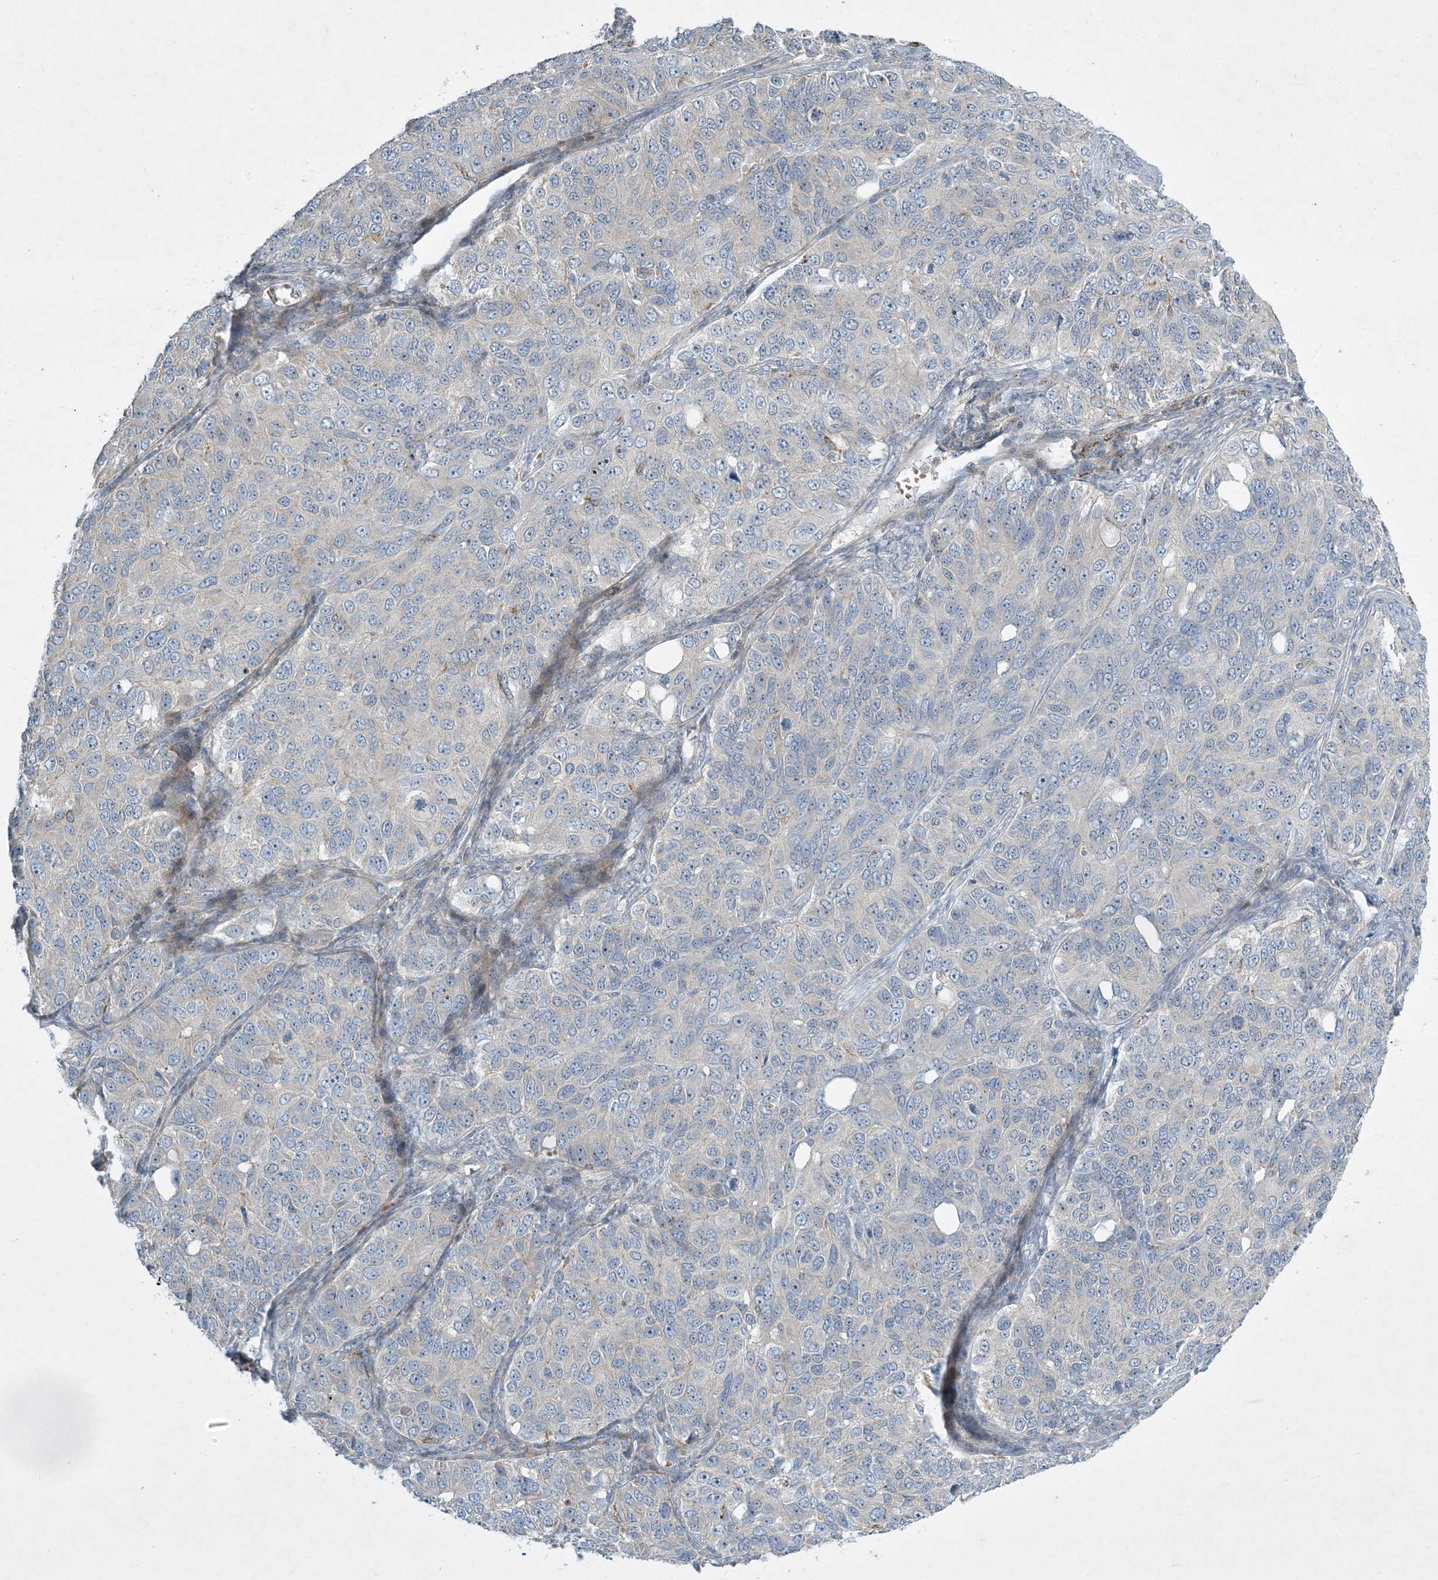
{"staining": {"intensity": "negative", "quantity": "none", "location": "none"}, "tissue": "ovarian cancer", "cell_type": "Tumor cells", "image_type": "cancer", "snomed": [{"axis": "morphology", "description": "Carcinoma, endometroid"}, {"axis": "topography", "description": "Ovary"}], "caption": "Immunohistochemistry photomicrograph of neoplastic tissue: ovarian endometroid carcinoma stained with DAB shows no significant protein positivity in tumor cells.", "gene": "LTN1", "patient": {"sex": "female", "age": 51}}